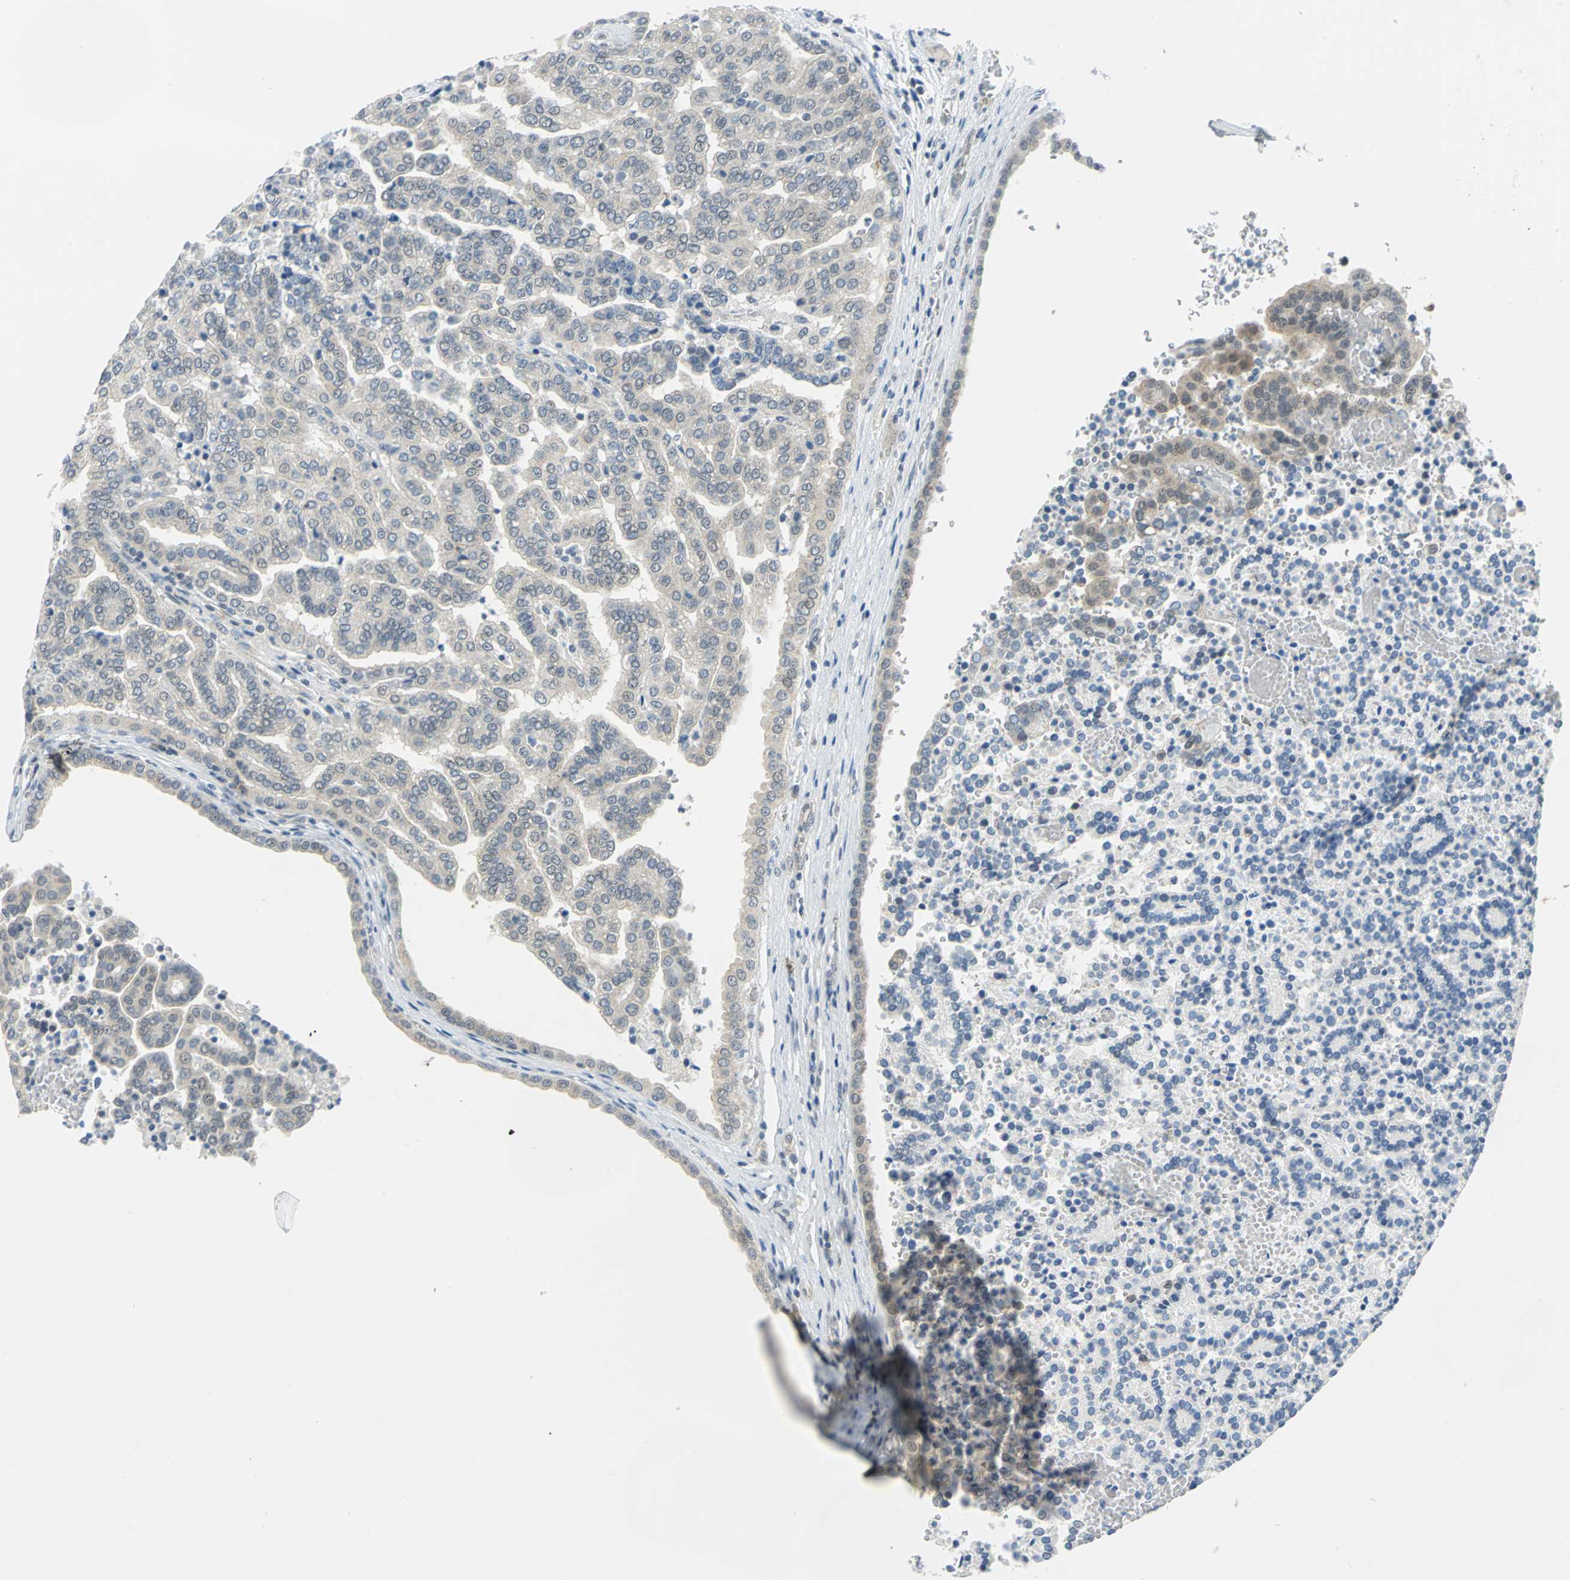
{"staining": {"intensity": "weak", "quantity": ">75%", "location": "cytoplasmic/membranous"}, "tissue": "renal cancer", "cell_type": "Tumor cells", "image_type": "cancer", "snomed": [{"axis": "morphology", "description": "Adenocarcinoma, NOS"}, {"axis": "topography", "description": "Kidney"}], "caption": "Immunohistochemistry of renal adenocarcinoma shows low levels of weak cytoplasmic/membranous staining in approximately >75% of tumor cells. Nuclei are stained in blue.", "gene": "PIN1", "patient": {"sex": "male", "age": 61}}